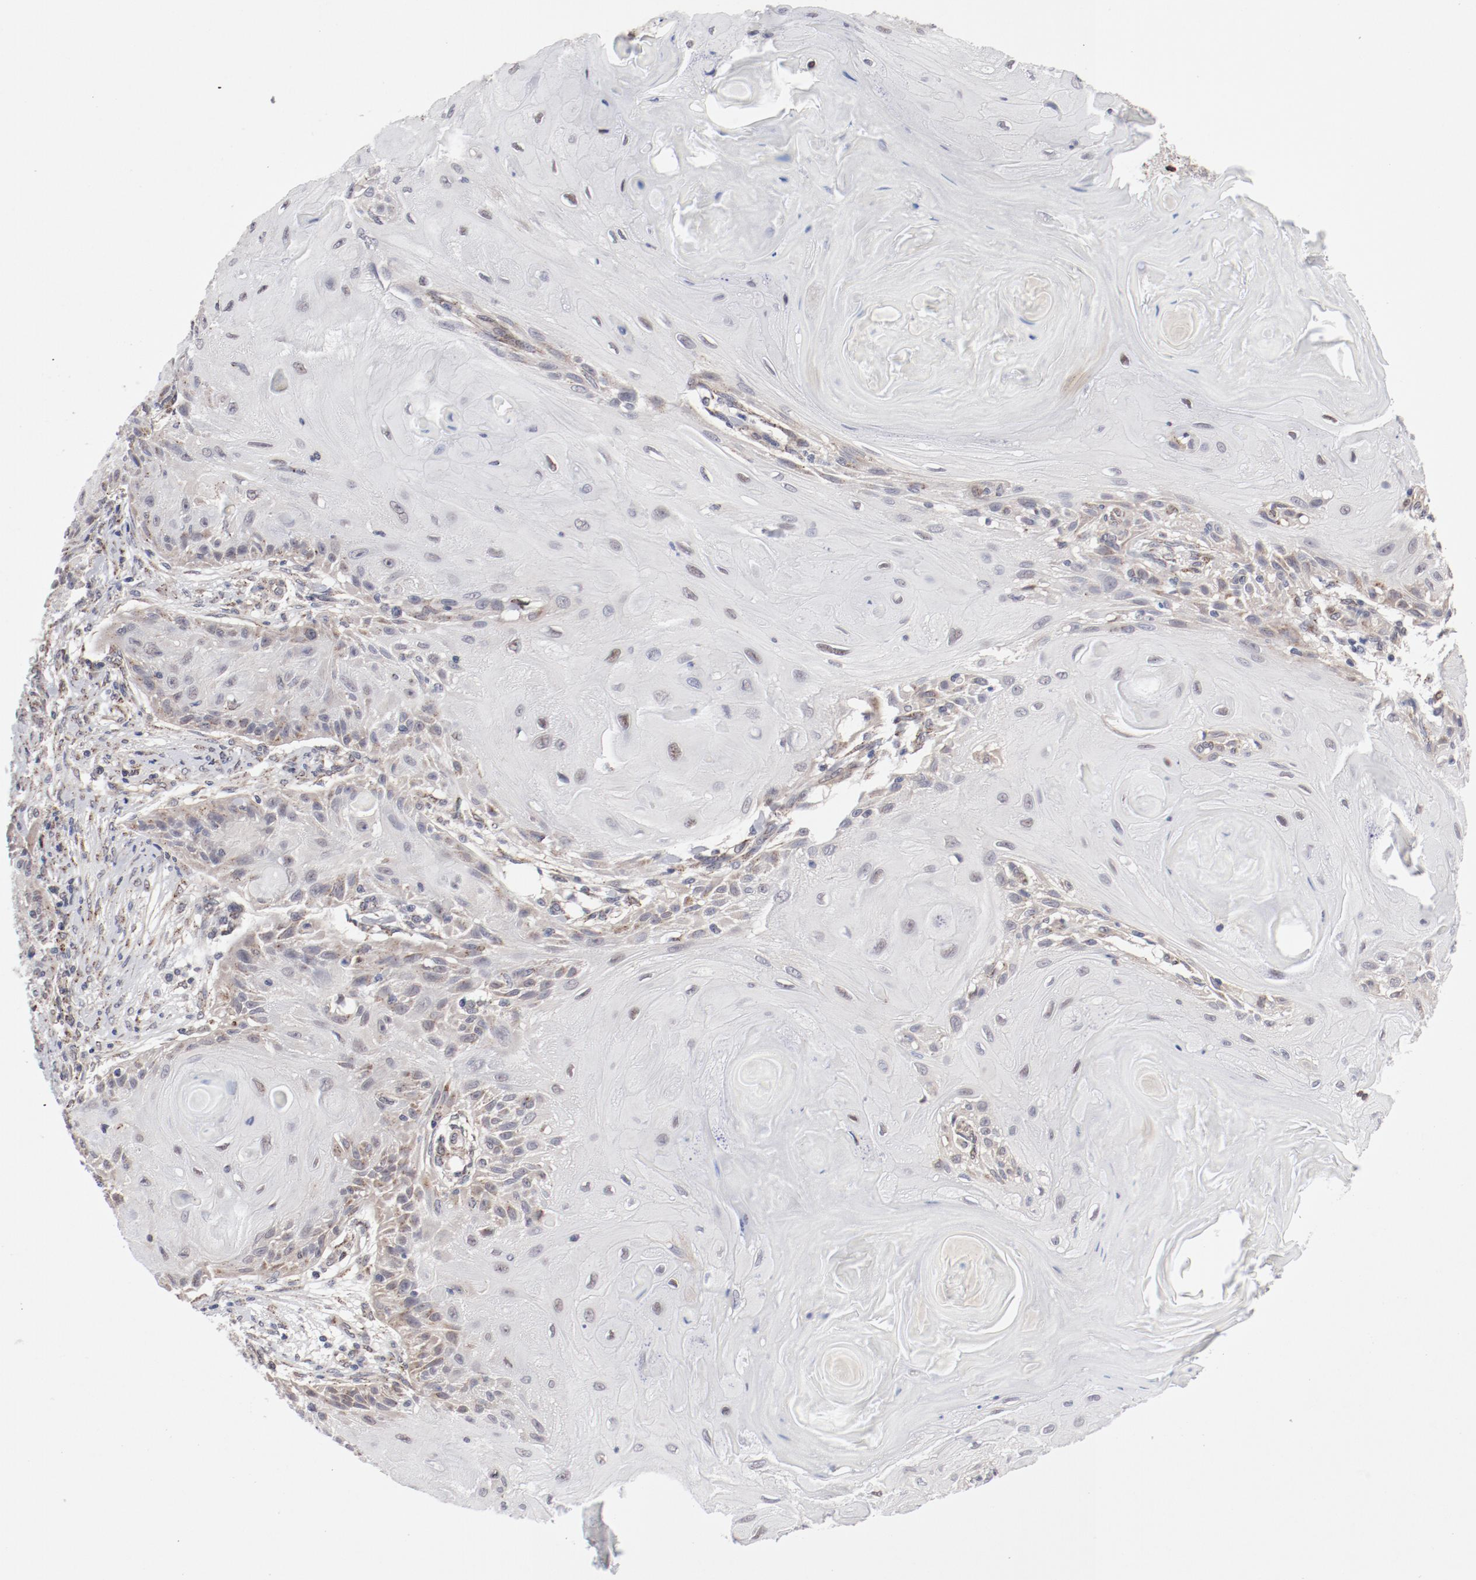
{"staining": {"intensity": "negative", "quantity": "none", "location": "none"}, "tissue": "skin cancer", "cell_type": "Tumor cells", "image_type": "cancer", "snomed": [{"axis": "morphology", "description": "Squamous cell carcinoma, NOS"}, {"axis": "topography", "description": "Skin"}], "caption": "The IHC photomicrograph has no significant staining in tumor cells of skin cancer tissue. Nuclei are stained in blue.", "gene": "RPL12", "patient": {"sex": "female", "age": 88}}